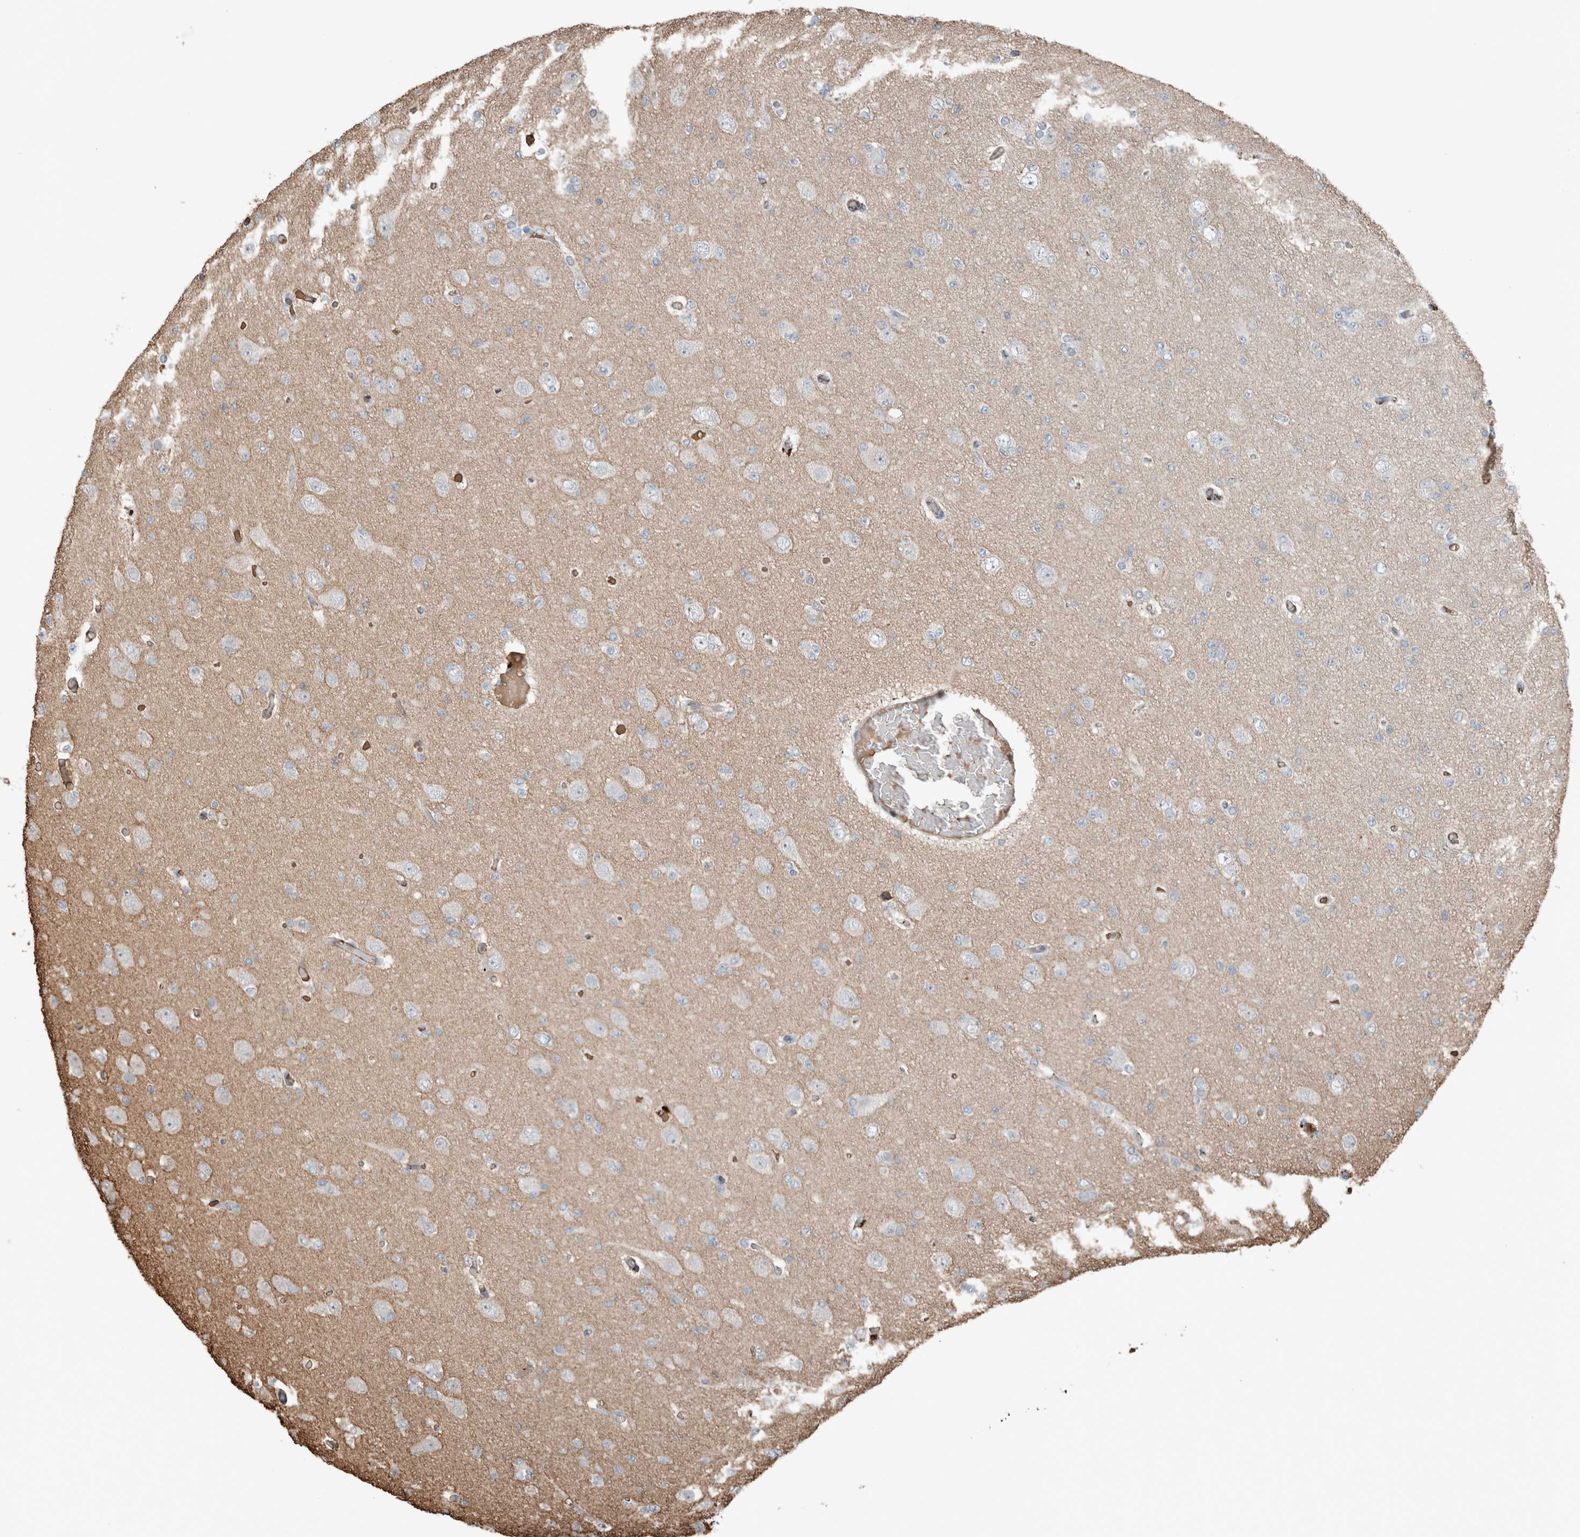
{"staining": {"intensity": "negative", "quantity": "none", "location": "none"}, "tissue": "glioma", "cell_type": "Tumor cells", "image_type": "cancer", "snomed": [{"axis": "morphology", "description": "Glioma, malignant, Low grade"}, {"axis": "topography", "description": "Brain"}], "caption": "Immunohistochemical staining of human glioma displays no significant staining in tumor cells.", "gene": "USP34", "patient": {"sex": "female", "age": 22}}